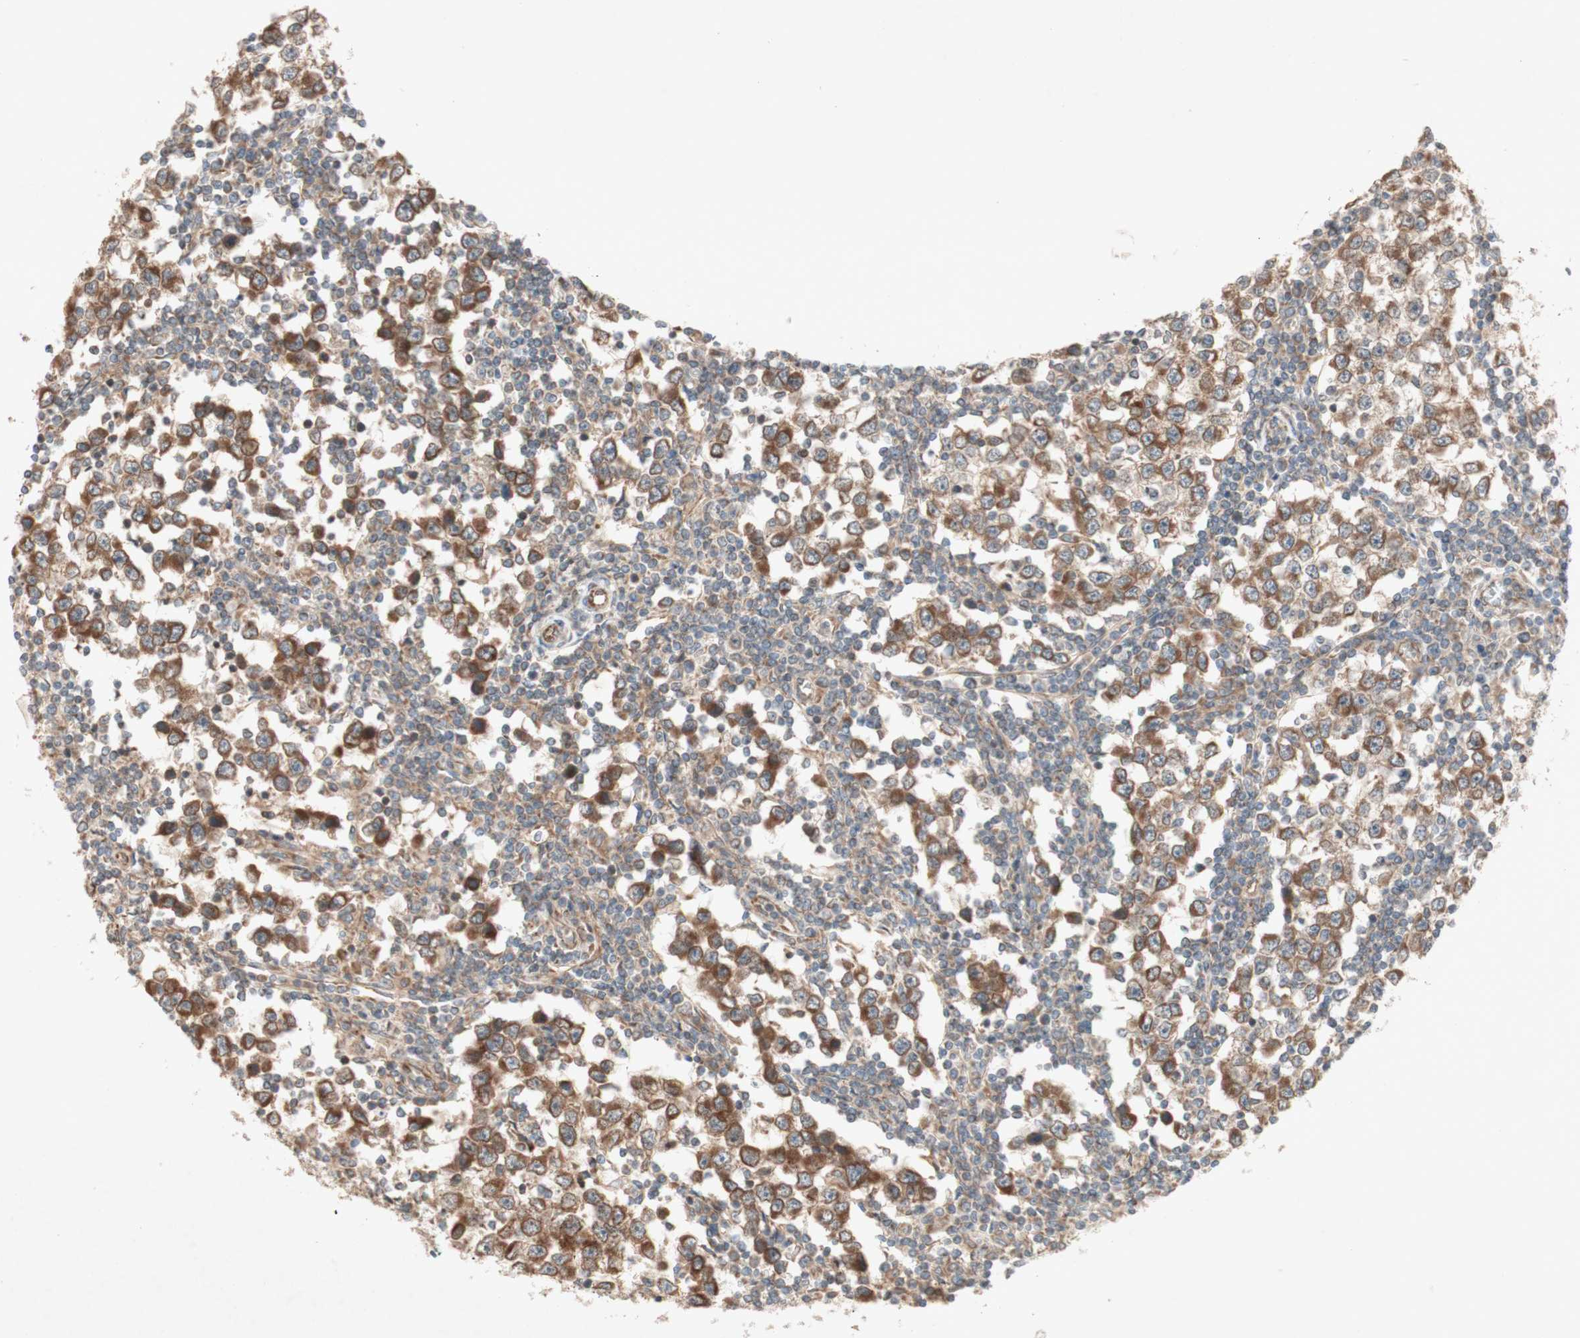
{"staining": {"intensity": "moderate", "quantity": ">75%", "location": "cytoplasmic/membranous"}, "tissue": "testis cancer", "cell_type": "Tumor cells", "image_type": "cancer", "snomed": [{"axis": "morphology", "description": "Seminoma, NOS"}, {"axis": "topography", "description": "Testis"}], "caption": "A brown stain shows moderate cytoplasmic/membranous expression of a protein in human testis cancer (seminoma) tumor cells. The protein of interest is shown in brown color, while the nuclei are stained blue.", "gene": "SOCS2", "patient": {"sex": "male", "age": 65}}